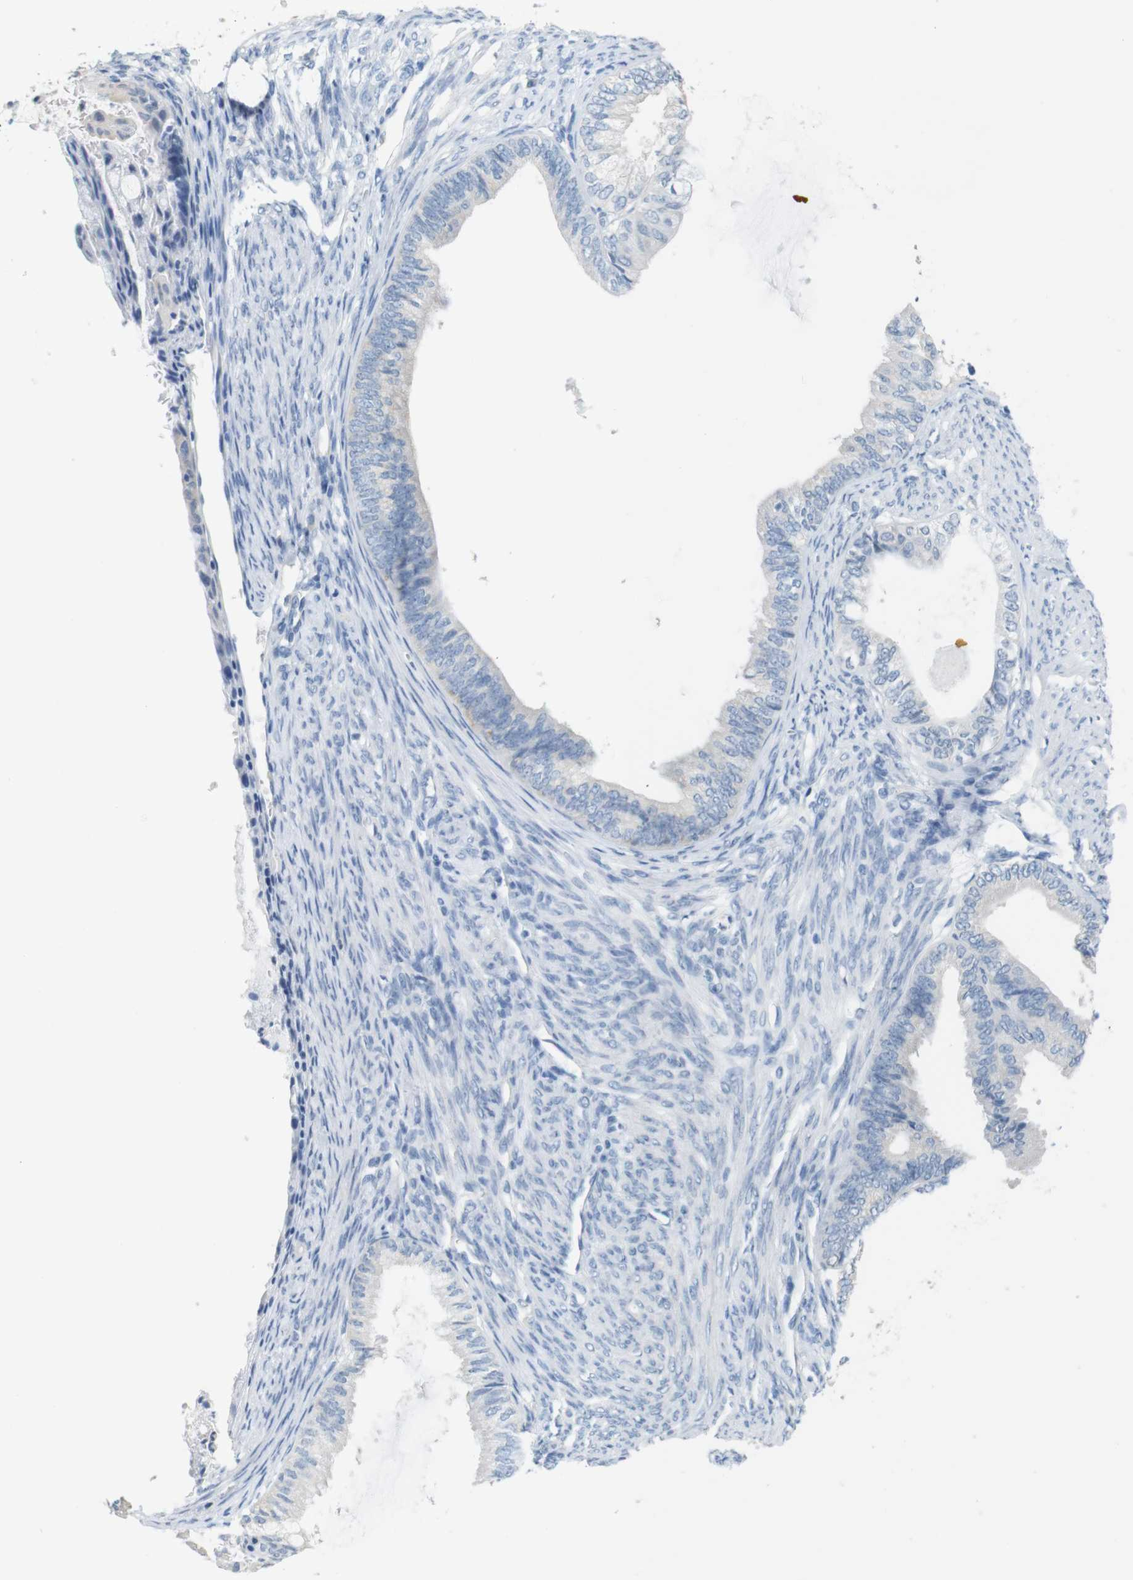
{"staining": {"intensity": "negative", "quantity": "none", "location": "none"}, "tissue": "endometrial cancer", "cell_type": "Tumor cells", "image_type": "cancer", "snomed": [{"axis": "morphology", "description": "Adenocarcinoma, NOS"}, {"axis": "topography", "description": "Endometrium"}], "caption": "Tumor cells show no significant expression in endometrial cancer. Nuclei are stained in blue.", "gene": "LRRK2", "patient": {"sex": "female", "age": 86}}